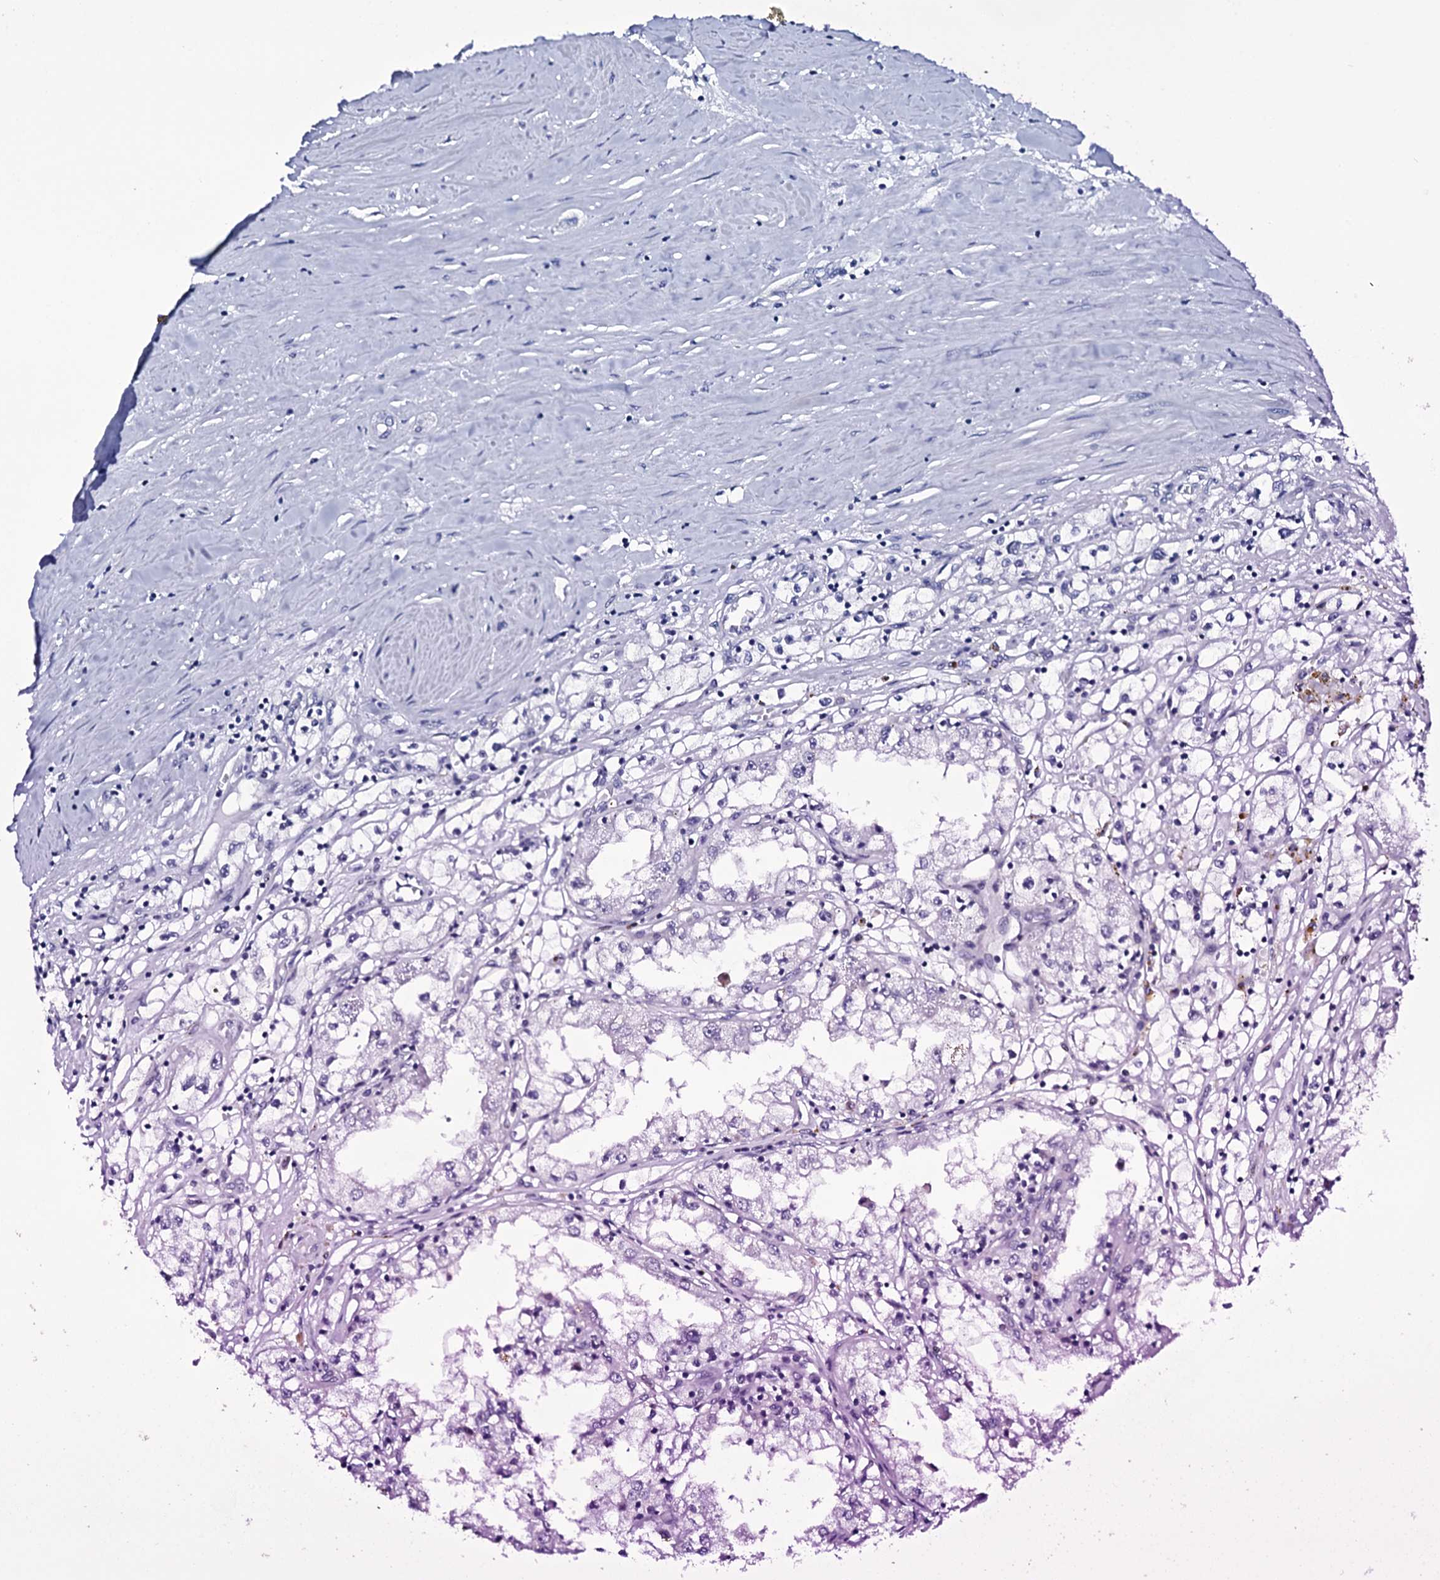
{"staining": {"intensity": "negative", "quantity": "none", "location": "none"}, "tissue": "renal cancer", "cell_type": "Tumor cells", "image_type": "cancer", "snomed": [{"axis": "morphology", "description": "Adenocarcinoma, NOS"}, {"axis": "topography", "description": "Kidney"}], "caption": "Tumor cells show no significant protein staining in renal cancer.", "gene": "ITPRID2", "patient": {"sex": "male", "age": 56}}